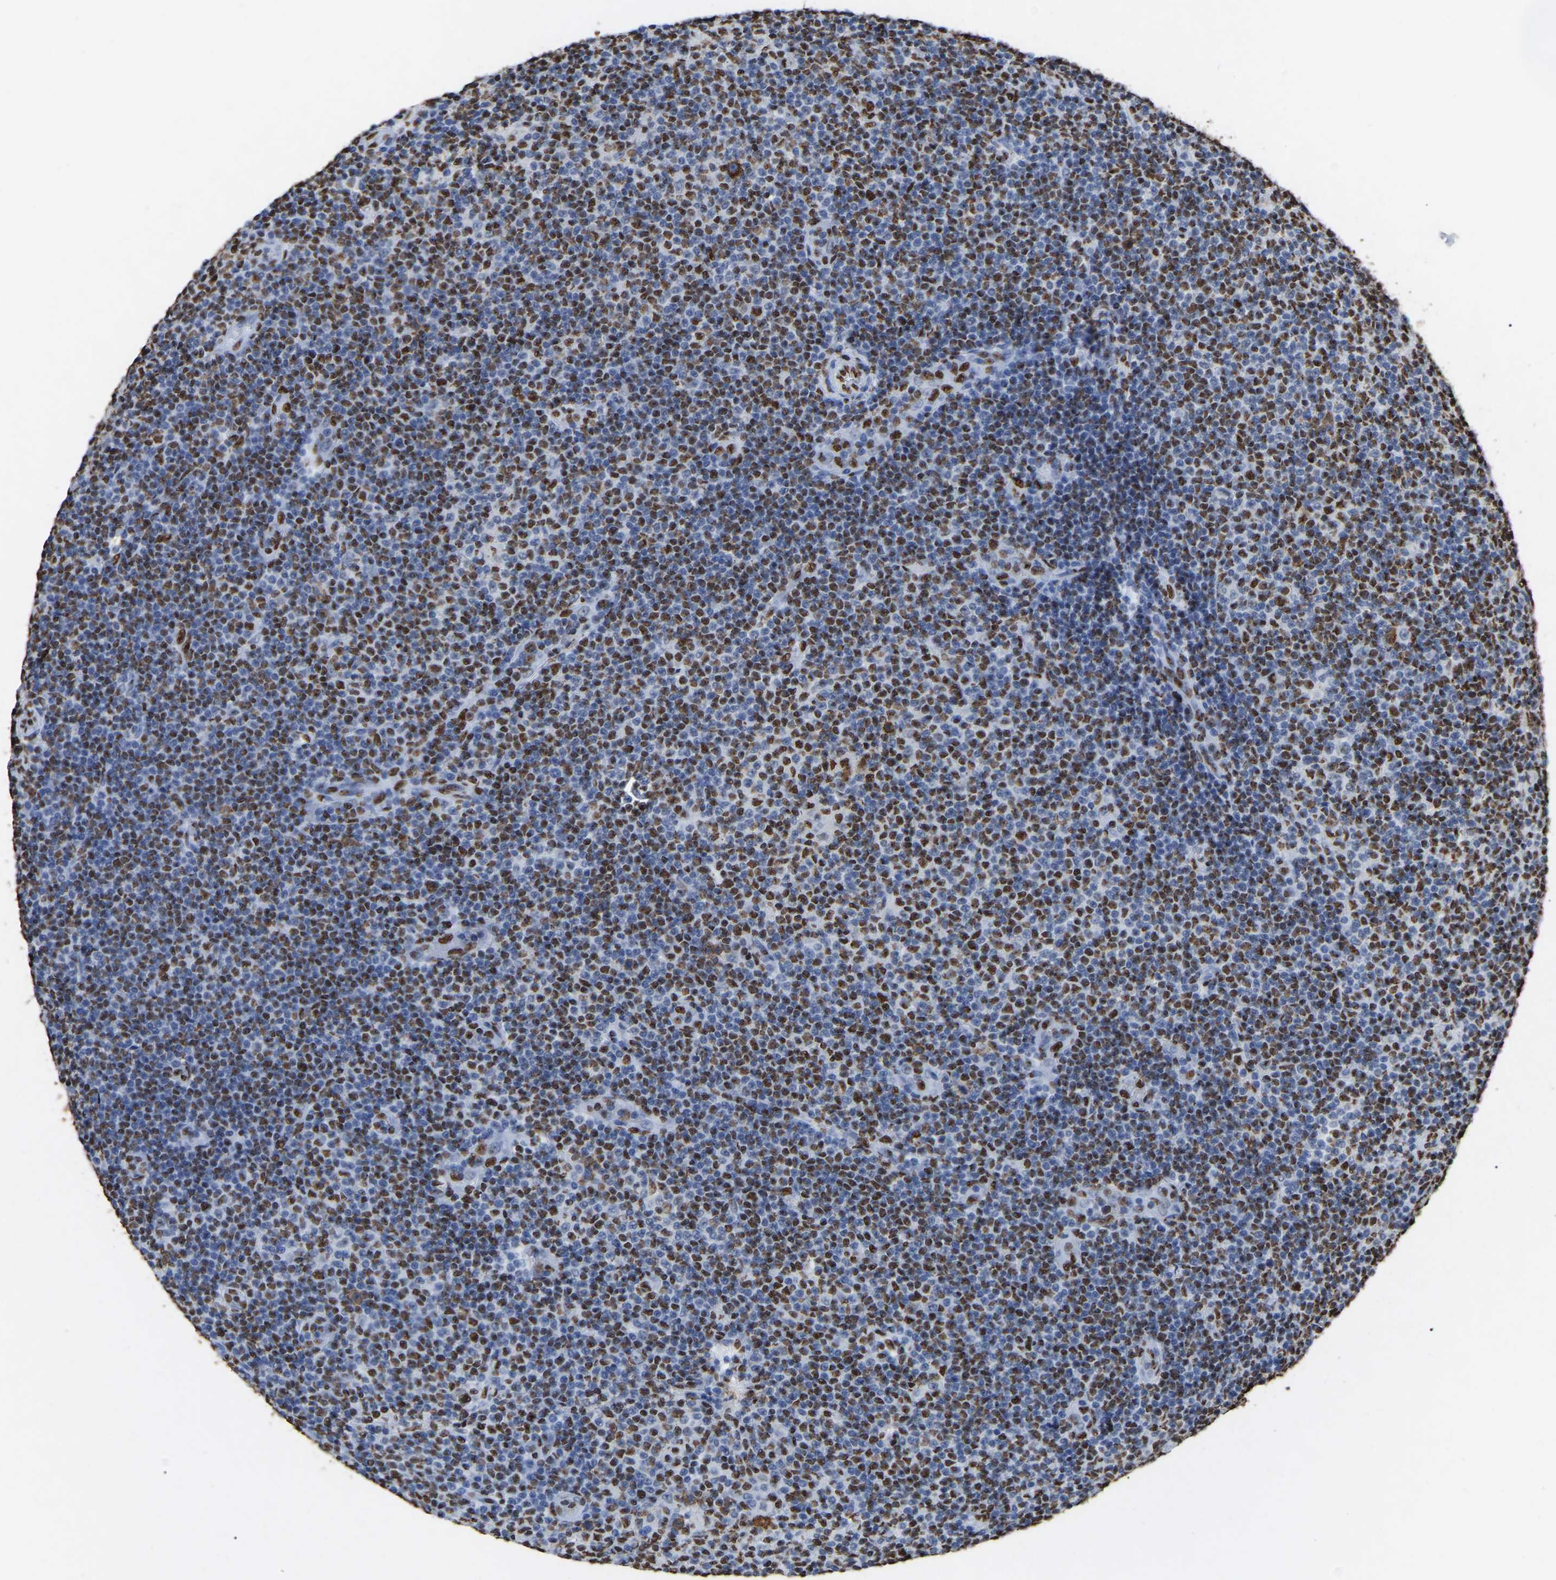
{"staining": {"intensity": "strong", "quantity": ">75%", "location": "nuclear"}, "tissue": "lymphoma", "cell_type": "Tumor cells", "image_type": "cancer", "snomed": [{"axis": "morphology", "description": "Malignant lymphoma, non-Hodgkin's type, Low grade"}, {"axis": "topography", "description": "Lymph node"}], "caption": "DAB immunohistochemical staining of human lymphoma reveals strong nuclear protein expression in about >75% of tumor cells. (DAB = brown stain, brightfield microscopy at high magnification).", "gene": "RBL2", "patient": {"sex": "male", "age": 83}}